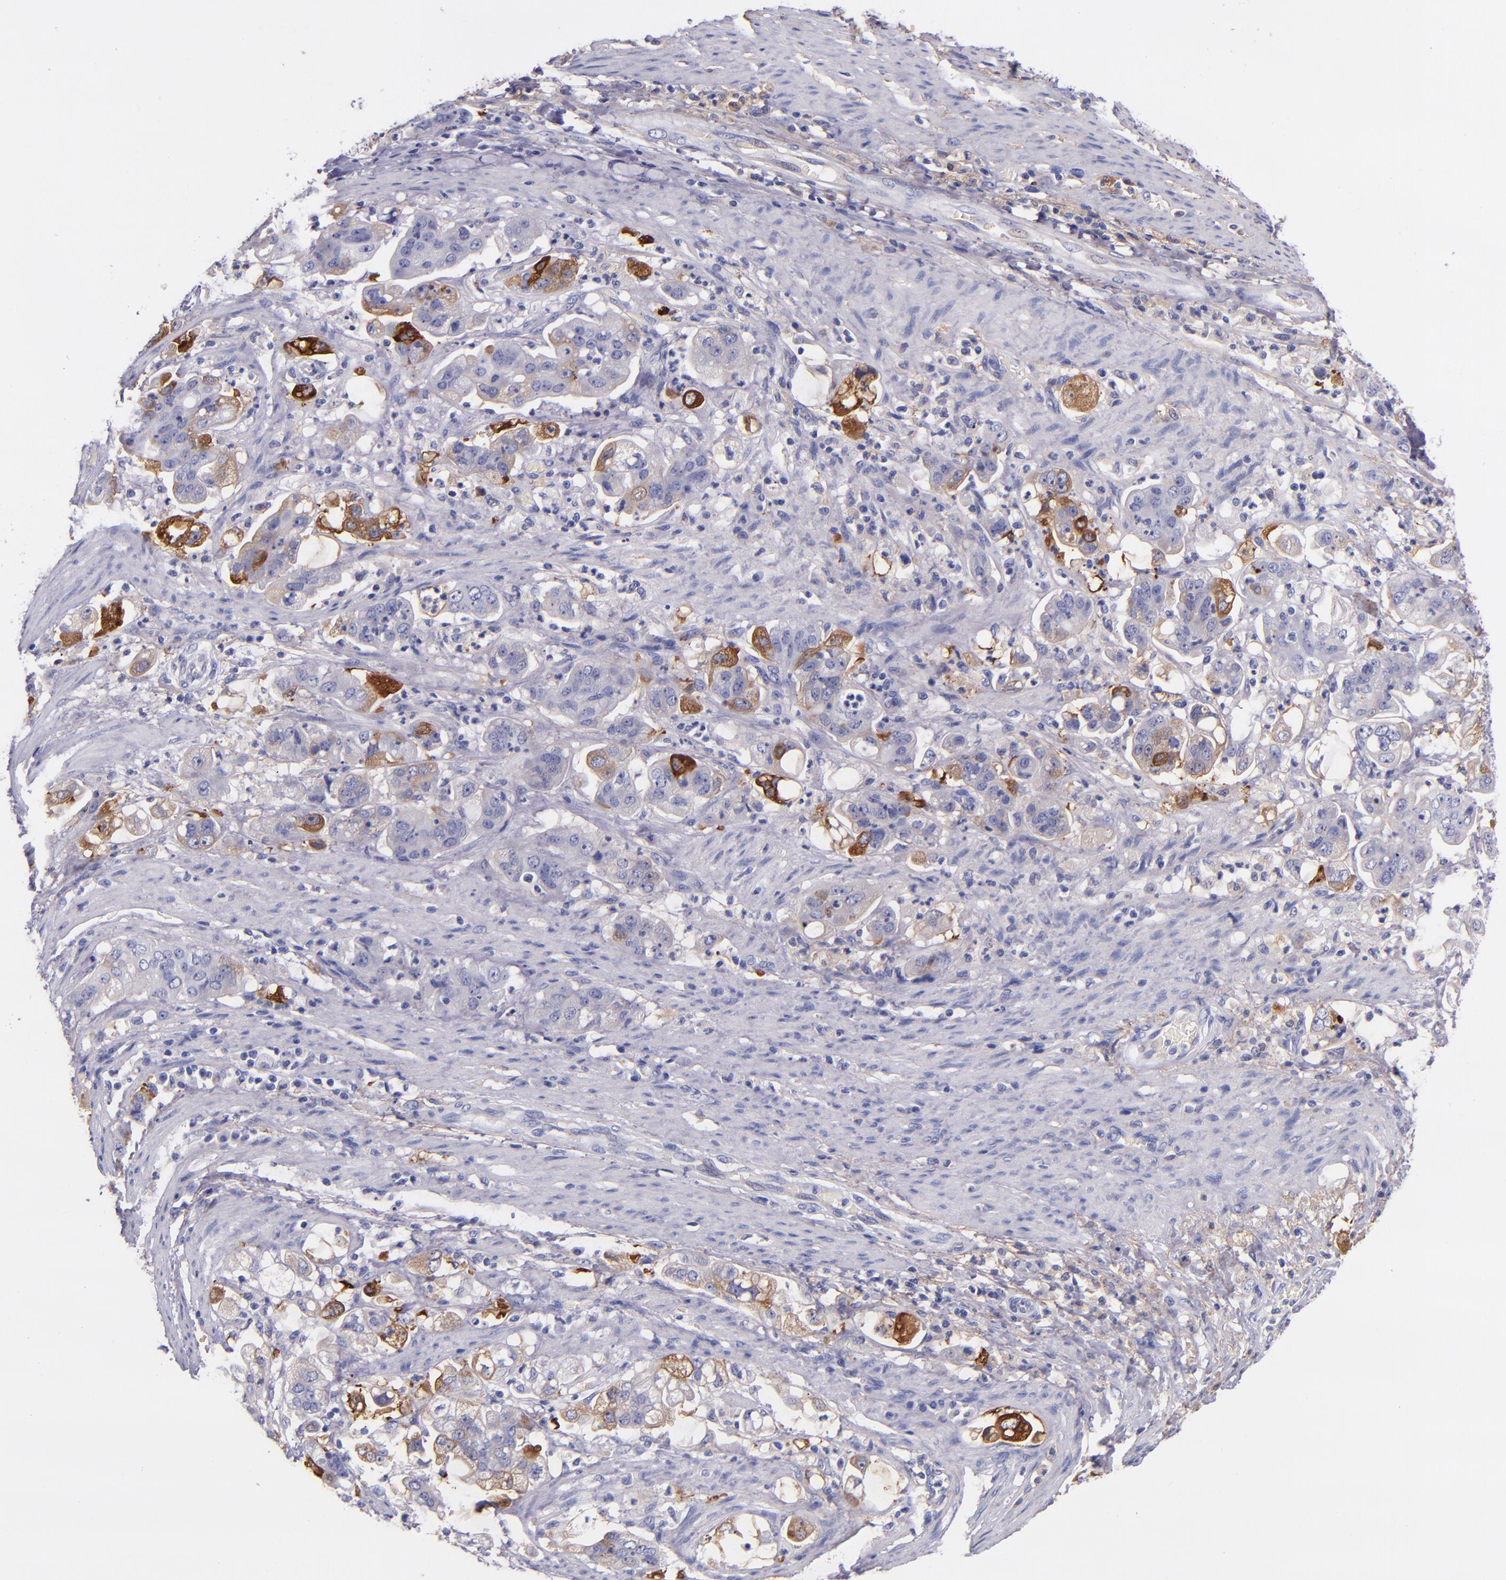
{"staining": {"intensity": "strong", "quantity": "<25%", "location": "cytoplasmic/membranous"}, "tissue": "stomach cancer", "cell_type": "Tumor cells", "image_type": "cancer", "snomed": [{"axis": "morphology", "description": "Adenocarcinoma, NOS"}, {"axis": "topography", "description": "Stomach"}], "caption": "Protein analysis of adenocarcinoma (stomach) tissue displays strong cytoplasmic/membranous expression in about <25% of tumor cells.", "gene": "IVL", "patient": {"sex": "male", "age": 62}}